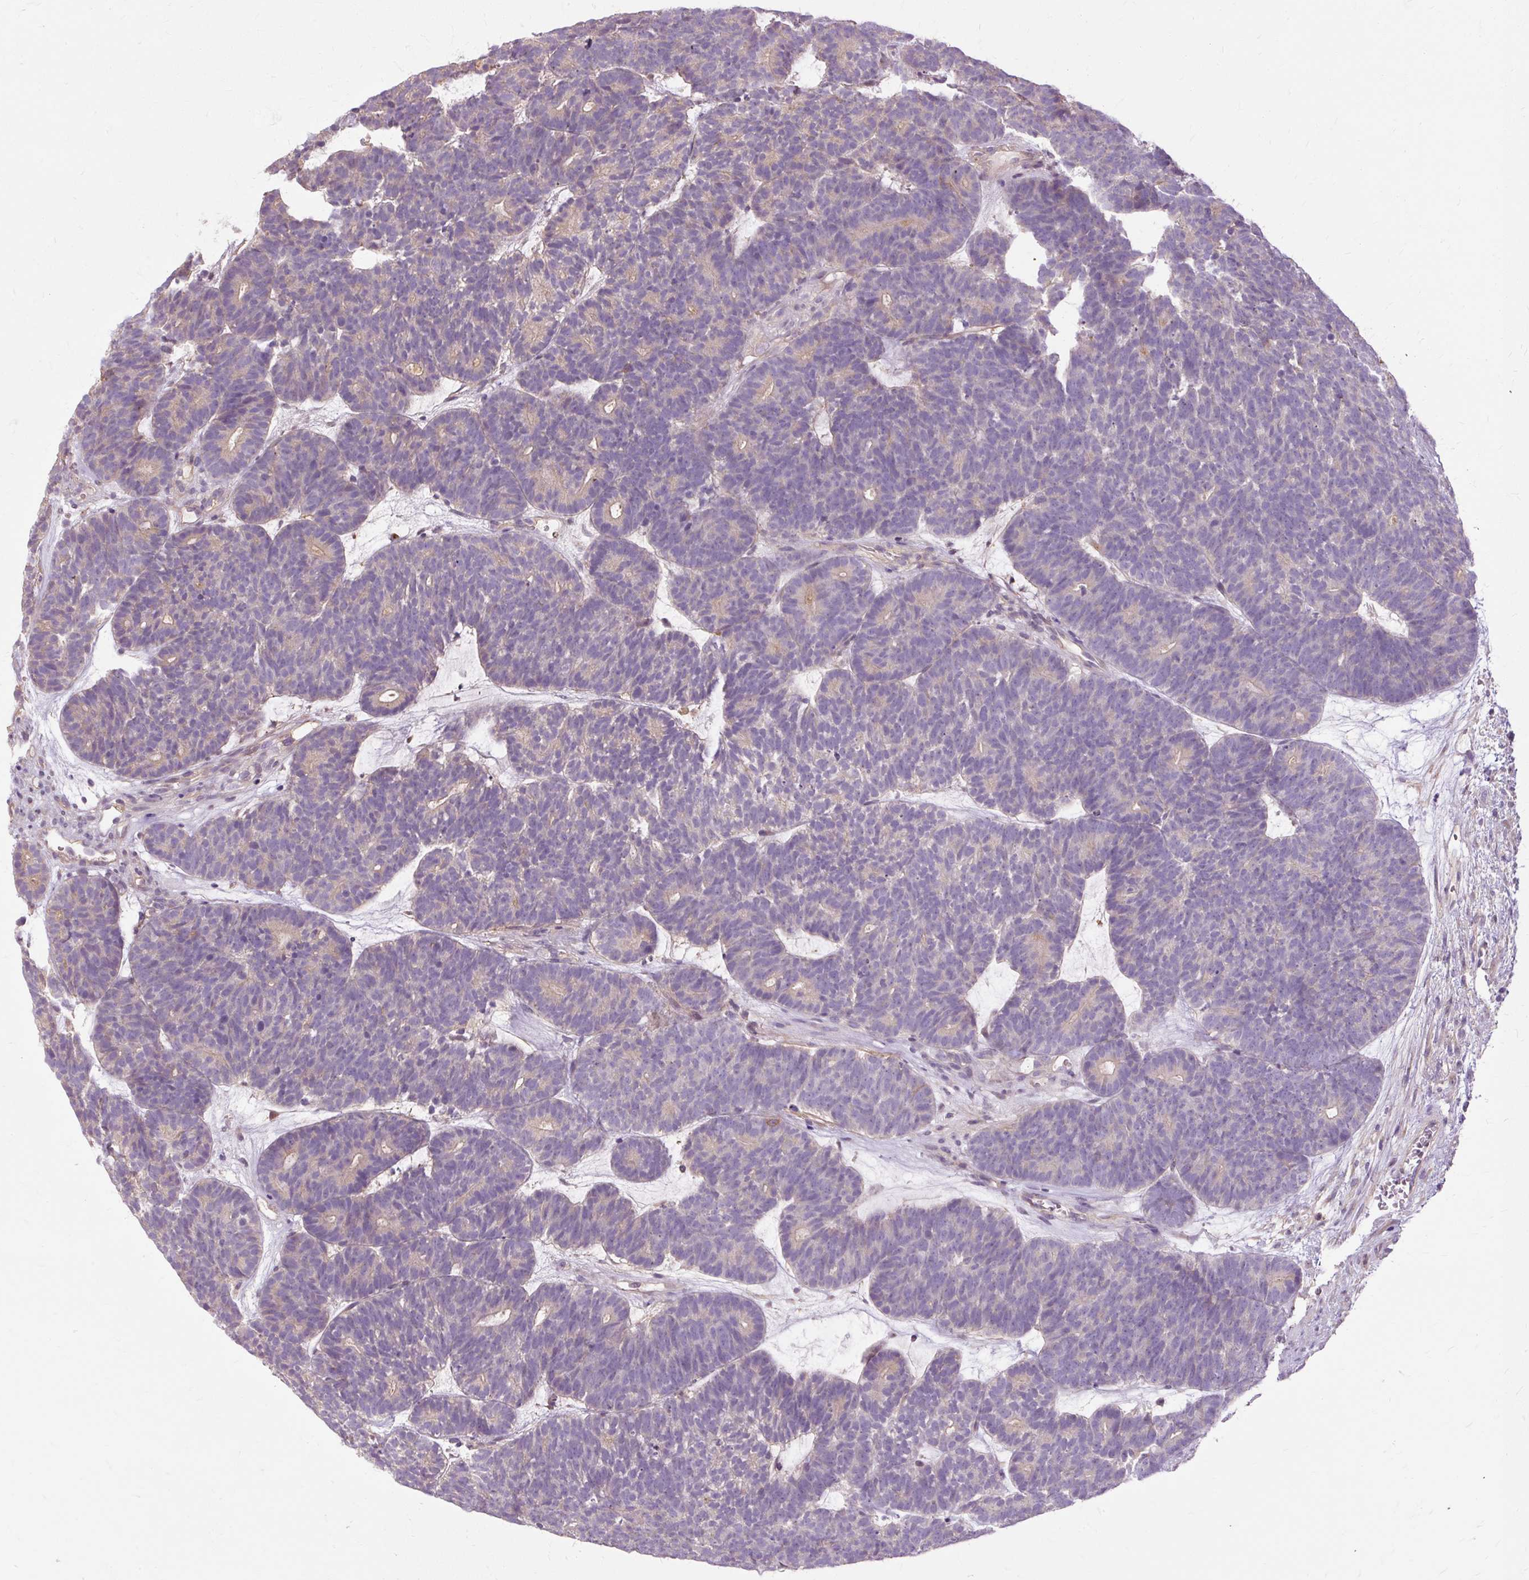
{"staining": {"intensity": "negative", "quantity": "none", "location": "none"}, "tissue": "head and neck cancer", "cell_type": "Tumor cells", "image_type": "cancer", "snomed": [{"axis": "morphology", "description": "Adenocarcinoma, NOS"}, {"axis": "topography", "description": "Head-Neck"}], "caption": "This is an immunohistochemistry (IHC) histopathology image of adenocarcinoma (head and neck). There is no staining in tumor cells.", "gene": "TSPAN8", "patient": {"sex": "female", "age": 81}}